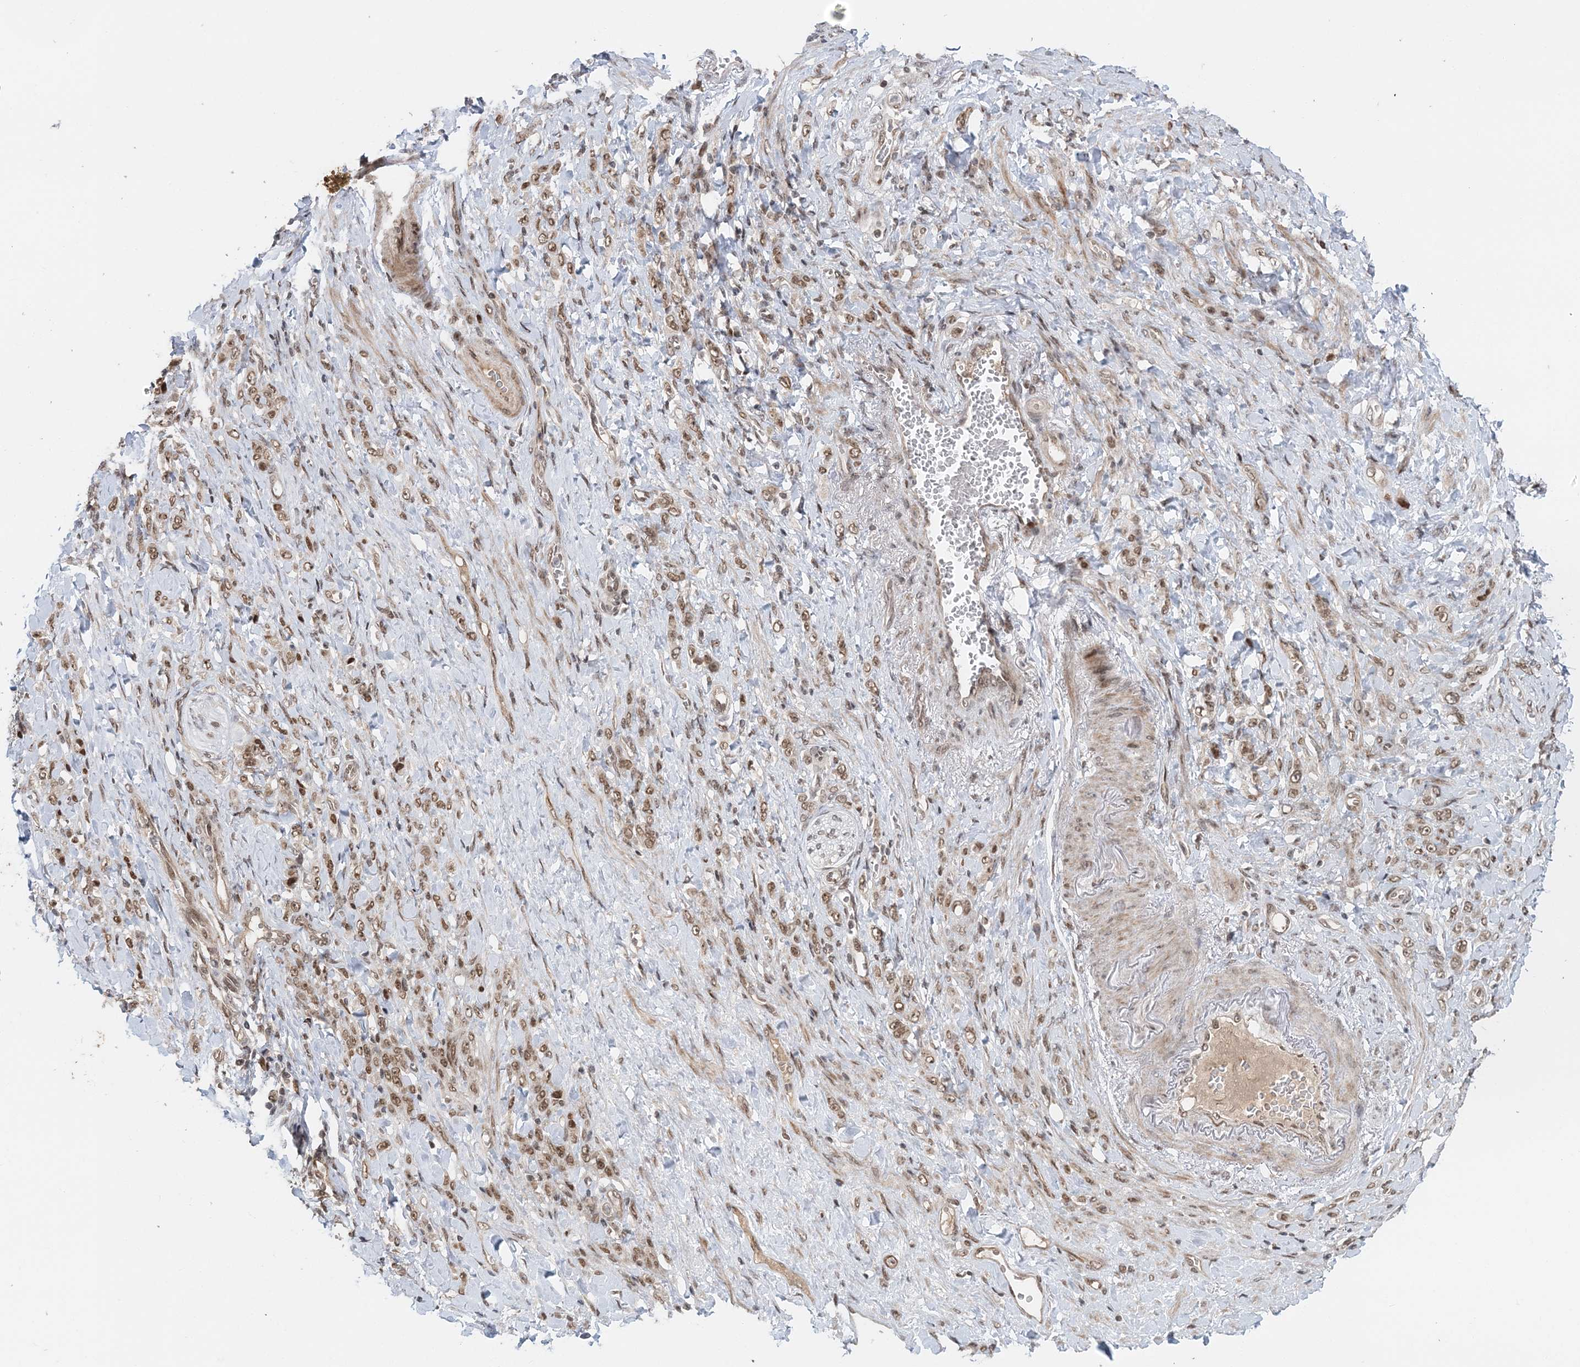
{"staining": {"intensity": "moderate", "quantity": ">75%", "location": "nuclear"}, "tissue": "stomach cancer", "cell_type": "Tumor cells", "image_type": "cancer", "snomed": [{"axis": "morphology", "description": "Normal tissue, NOS"}, {"axis": "morphology", "description": "Adenocarcinoma, NOS"}, {"axis": "topography", "description": "Stomach"}], "caption": "This micrograph exhibits IHC staining of adenocarcinoma (stomach), with medium moderate nuclear staining in approximately >75% of tumor cells.", "gene": "NOA1", "patient": {"sex": "male", "age": 82}}